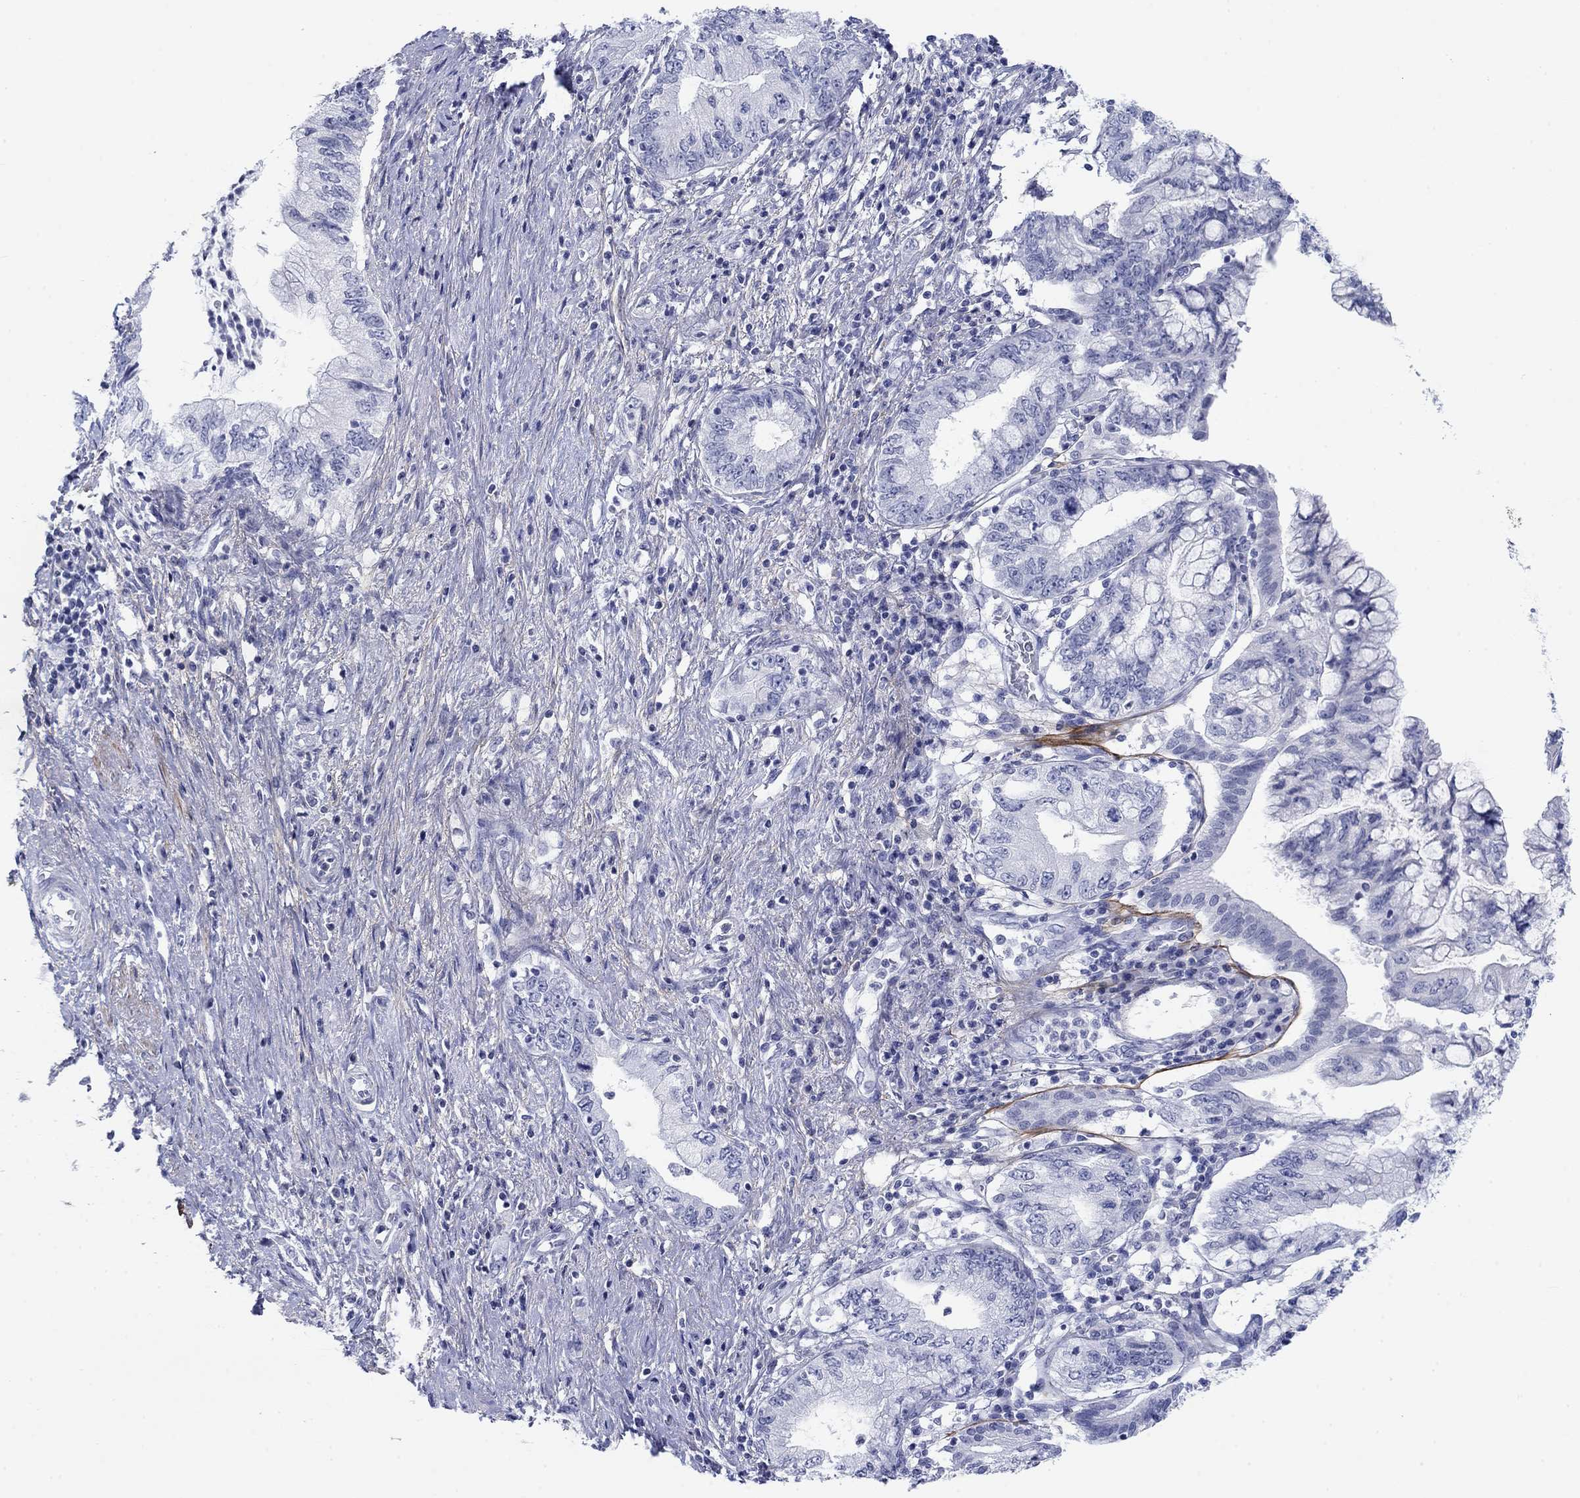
{"staining": {"intensity": "negative", "quantity": "none", "location": "none"}, "tissue": "pancreatic cancer", "cell_type": "Tumor cells", "image_type": "cancer", "snomed": [{"axis": "morphology", "description": "Adenocarcinoma, NOS"}, {"axis": "topography", "description": "Pancreas"}], "caption": "Immunohistochemical staining of adenocarcinoma (pancreatic) shows no significant staining in tumor cells.", "gene": "PDYN", "patient": {"sex": "female", "age": 73}}